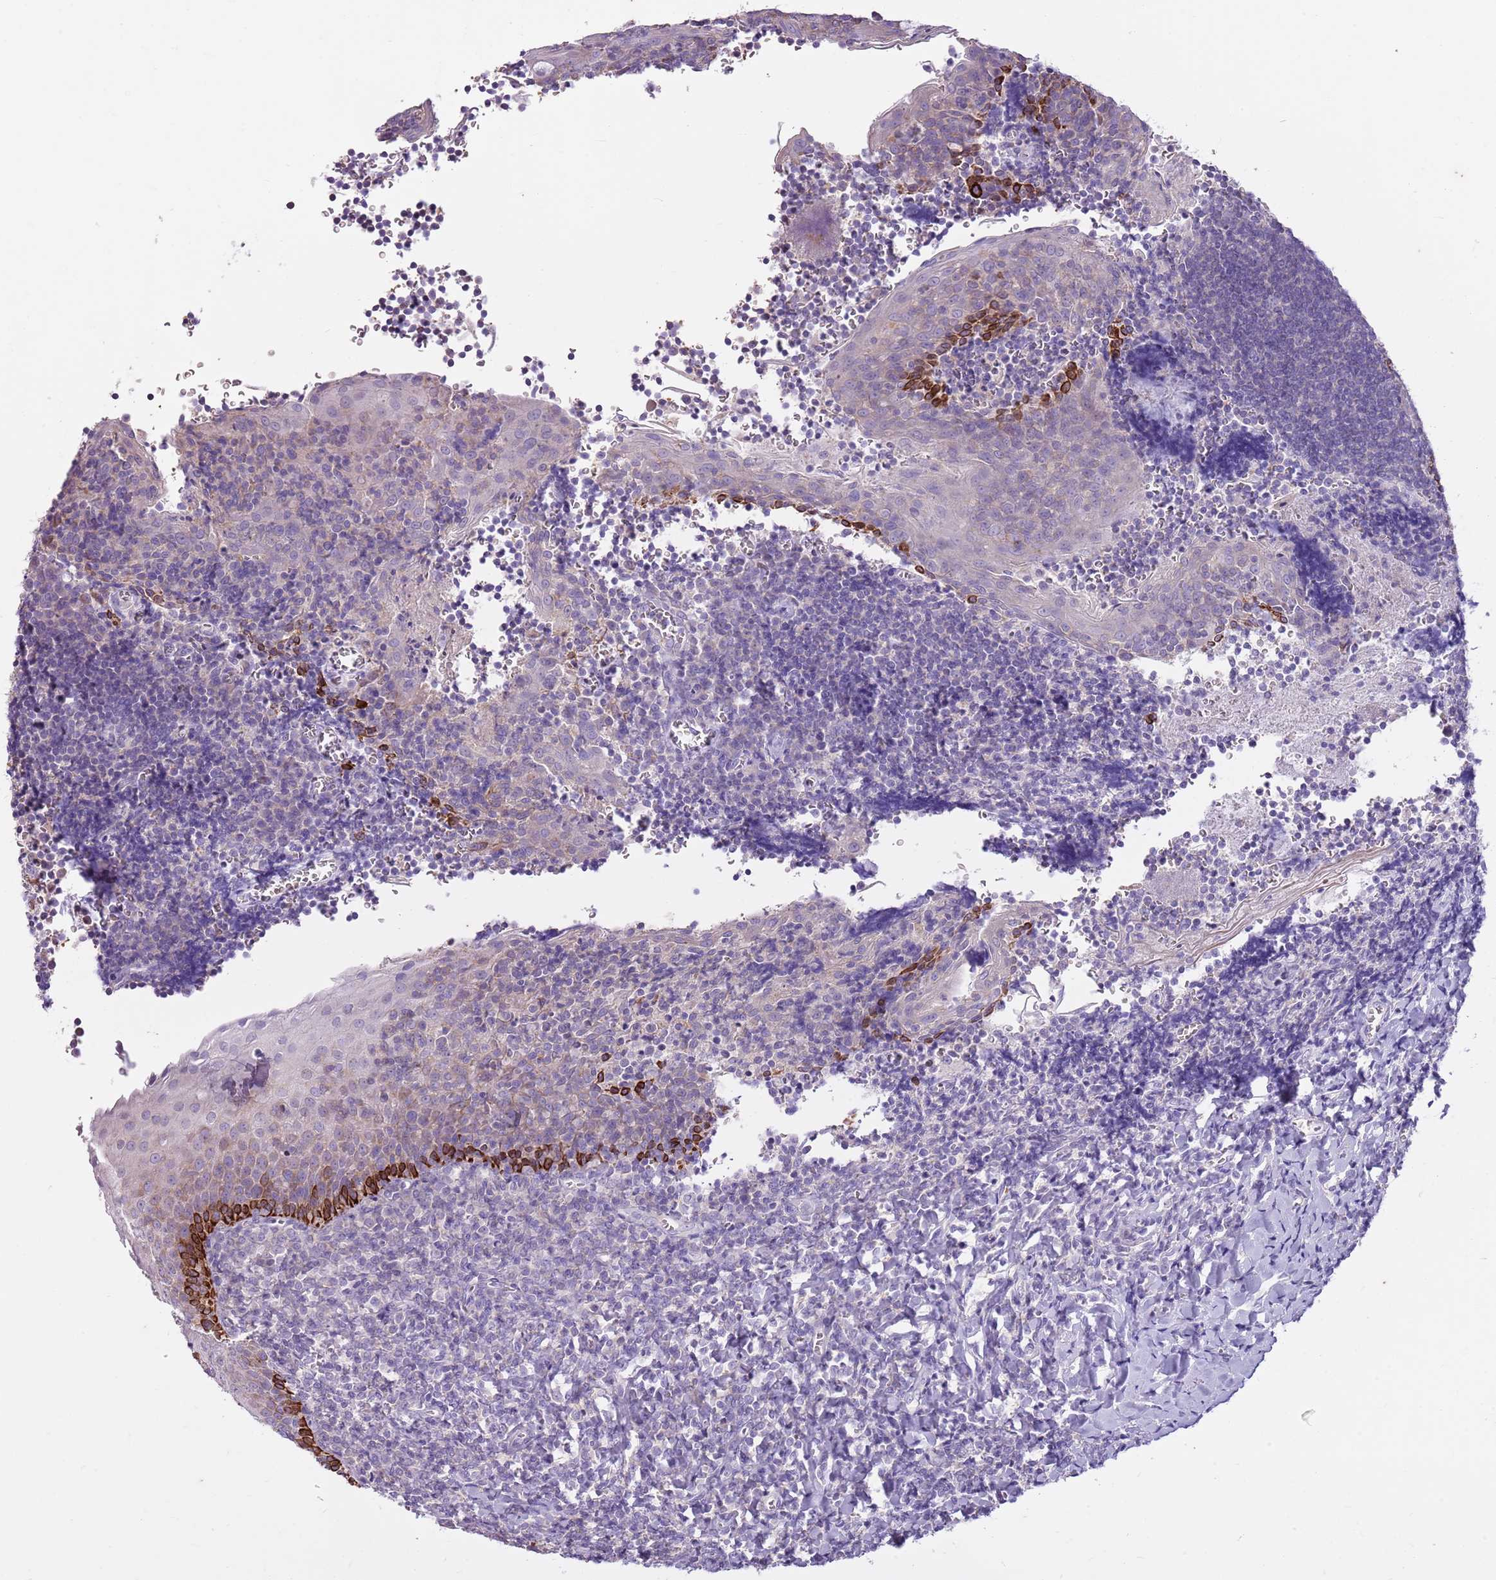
{"staining": {"intensity": "negative", "quantity": "none", "location": "none"}, "tissue": "tonsil", "cell_type": "Germinal center cells", "image_type": "normal", "snomed": [{"axis": "morphology", "description": "Normal tissue, NOS"}, {"axis": "topography", "description": "Tonsil"}], "caption": "High magnification brightfield microscopy of unremarkable tonsil stained with DAB (brown) and counterstained with hematoxylin (blue): germinal center cells show no significant positivity. (DAB (3,3'-diaminobenzidine) immunohistochemistry (IHC), high magnification).", "gene": "CNPPD1", "patient": {"sex": "male", "age": 27}}